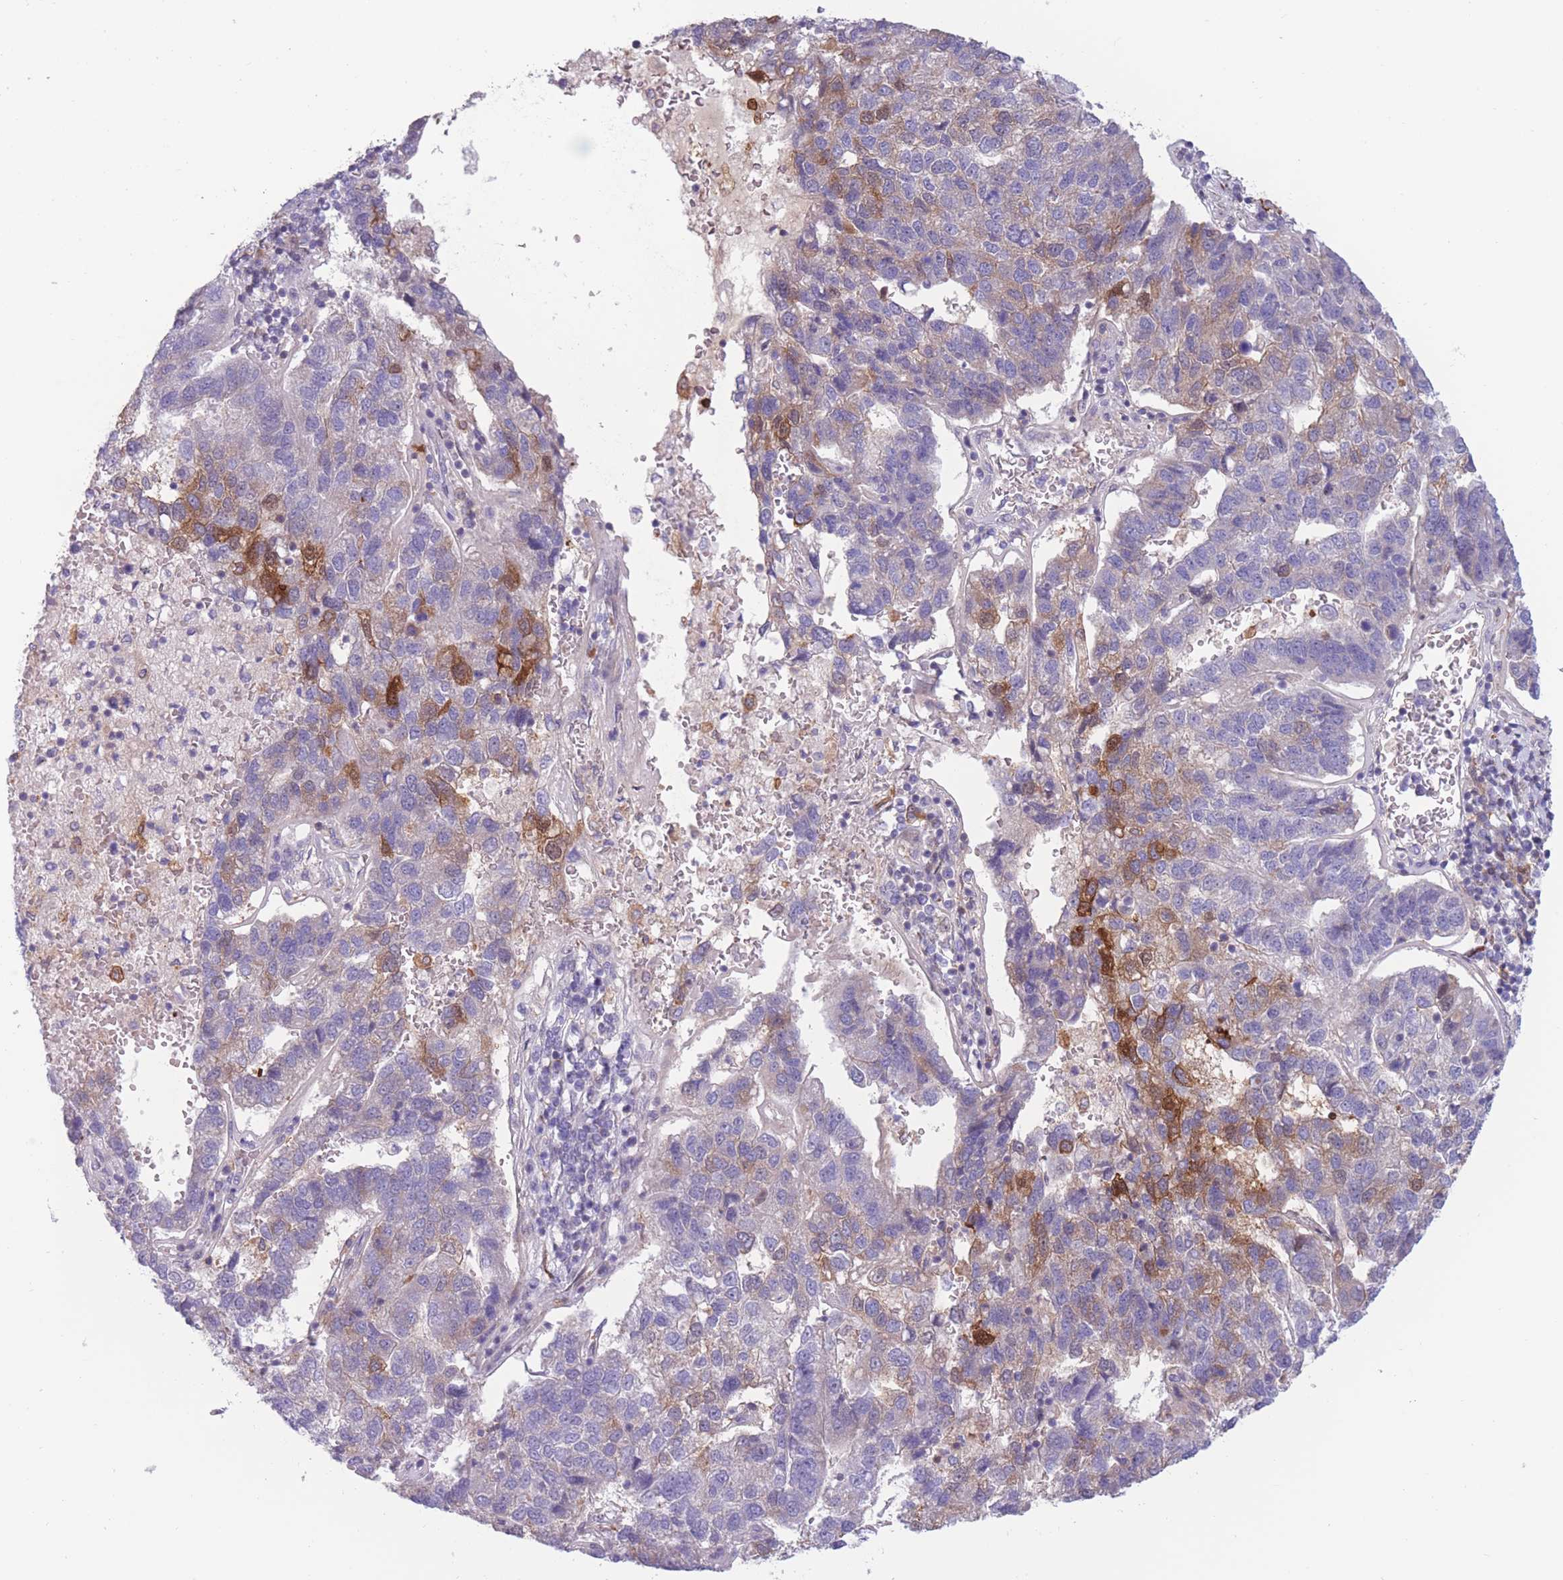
{"staining": {"intensity": "moderate", "quantity": "<25%", "location": "cytoplasmic/membranous"}, "tissue": "pancreatic cancer", "cell_type": "Tumor cells", "image_type": "cancer", "snomed": [{"axis": "morphology", "description": "Adenocarcinoma, NOS"}, {"axis": "topography", "description": "Pancreas"}], "caption": "There is low levels of moderate cytoplasmic/membranous expression in tumor cells of pancreatic adenocarcinoma, as demonstrated by immunohistochemical staining (brown color).", "gene": "PDE4A", "patient": {"sex": "female", "age": 61}}